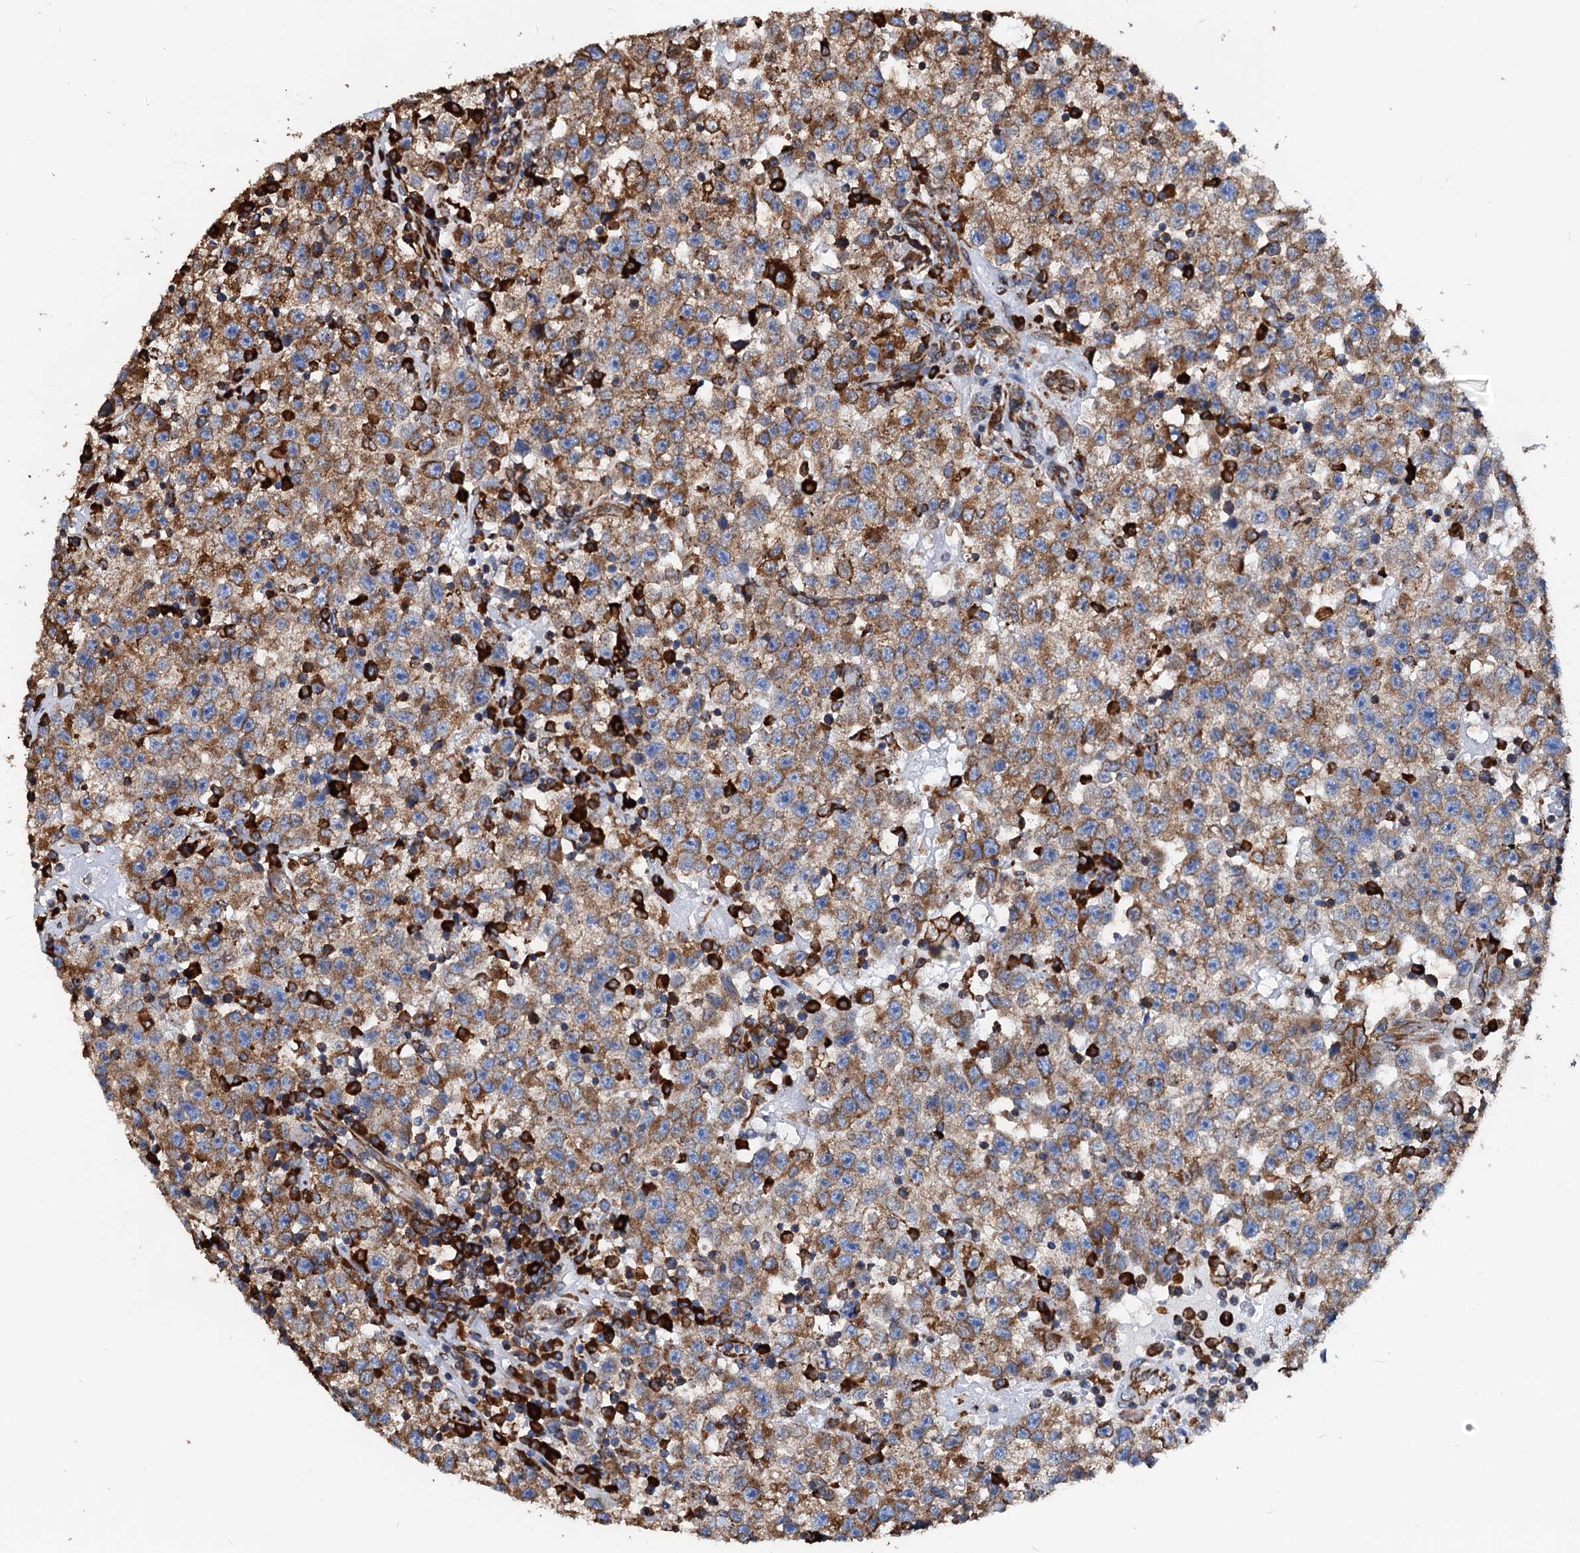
{"staining": {"intensity": "moderate", "quantity": ">75%", "location": "cytoplasmic/membranous"}, "tissue": "testis cancer", "cell_type": "Tumor cells", "image_type": "cancer", "snomed": [{"axis": "morphology", "description": "Seminoma, NOS"}, {"axis": "topography", "description": "Testis"}], "caption": "Immunohistochemistry staining of testis seminoma, which shows medium levels of moderate cytoplasmic/membranous positivity in about >75% of tumor cells indicating moderate cytoplasmic/membranous protein positivity. The staining was performed using DAB (3,3'-diaminobenzidine) (brown) for protein detection and nuclei were counterstained in hematoxylin (blue).", "gene": "HSPA5", "patient": {"sex": "male", "age": 22}}